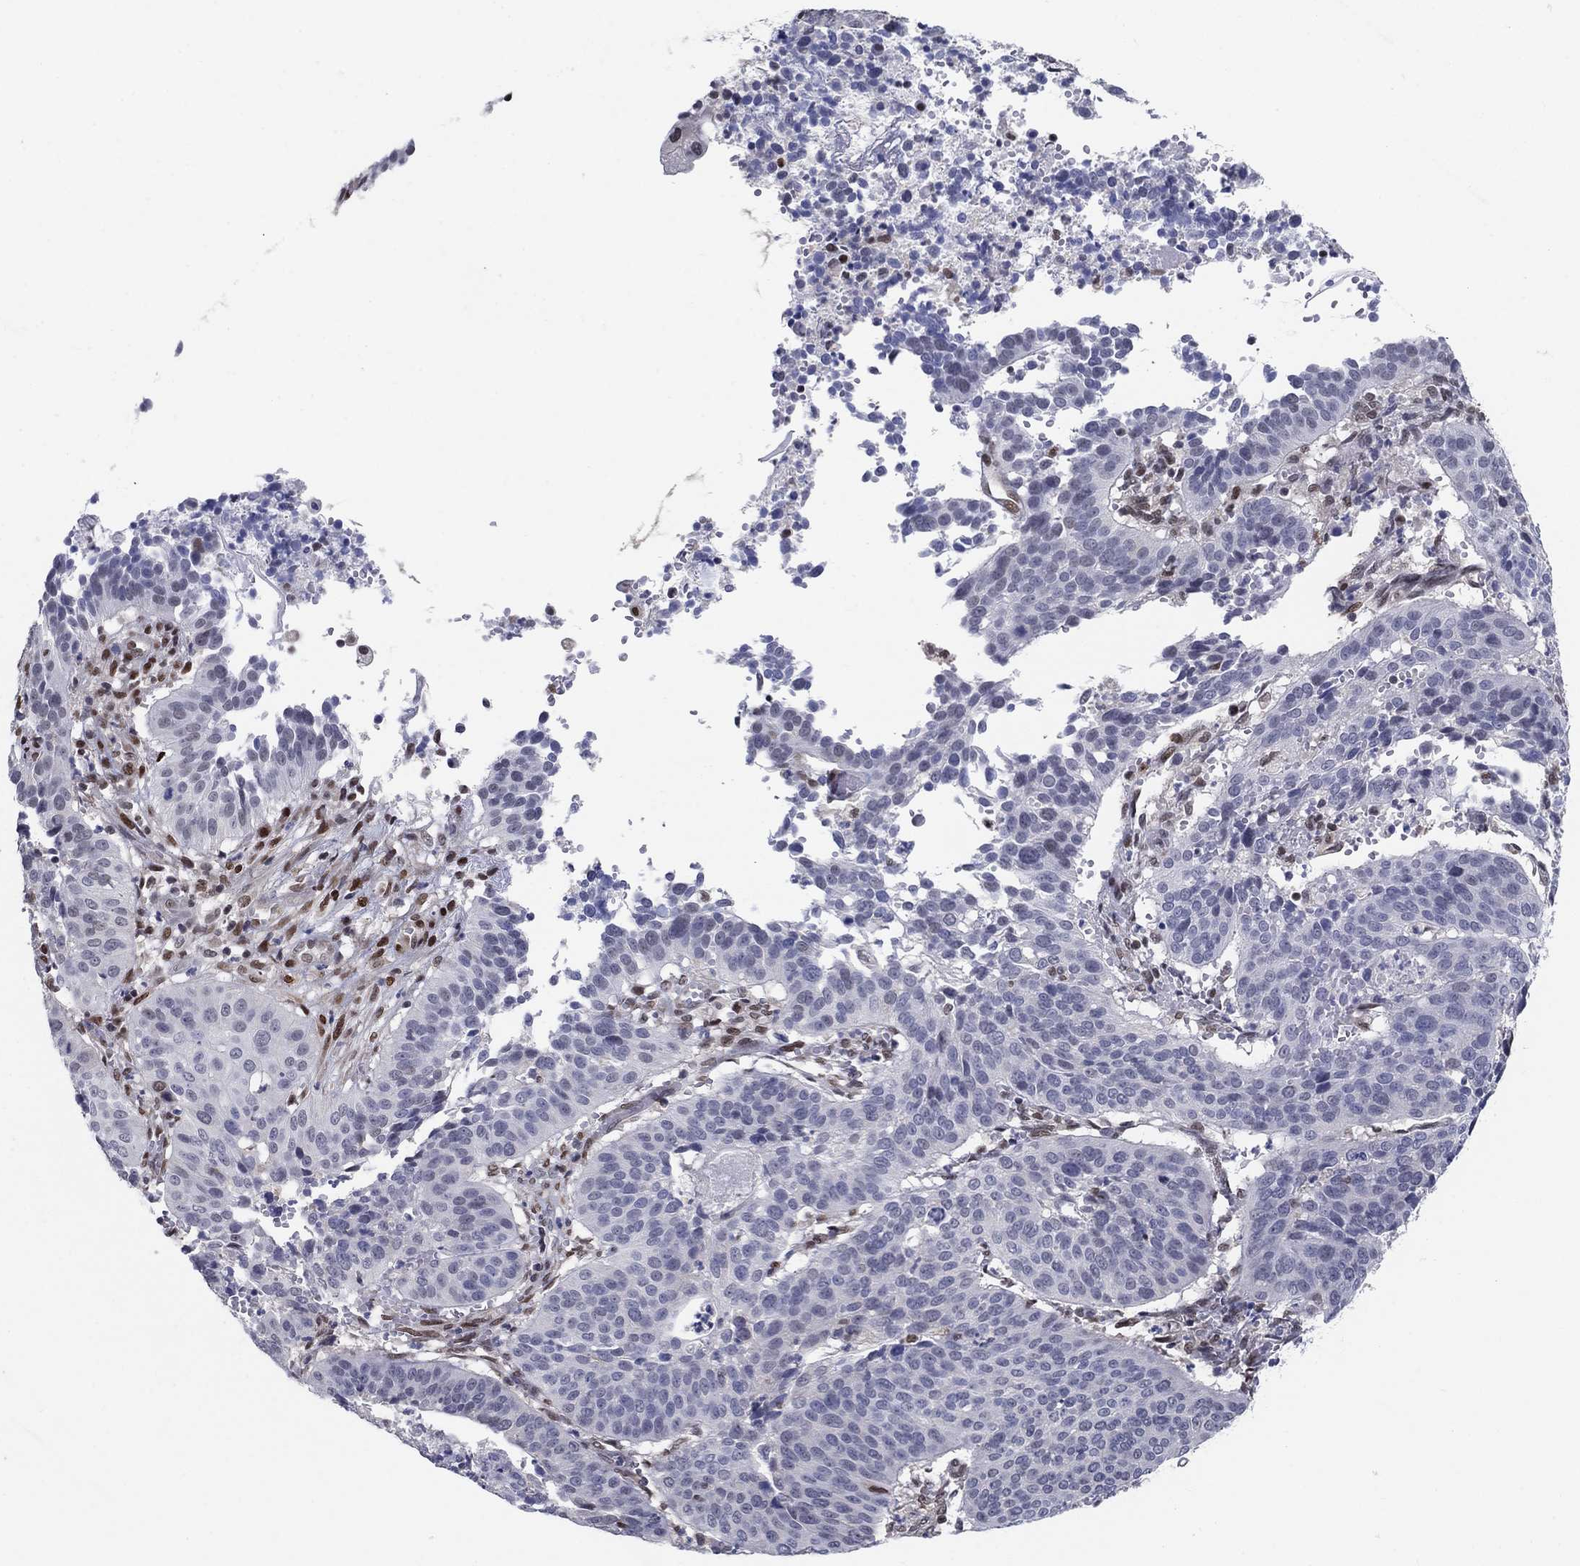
{"staining": {"intensity": "negative", "quantity": "none", "location": "none"}, "tissue": "cervical cancer", "cell_type": "Tumor cells", "image_type": "cancer", "snomed": [{"axis": "morphology", "description": "Normal tissue, NOS"}, {"axis": "morphology", "description": "Squamous cell carcinoma, NOS"}, {"axis": "topography", "description": "Cervix"}], "caption": "DAB (3,3'-diaminobenzidine) immunohistochemical staining of cervical cancer exhibits no significant positivity in tumor cells. (Stains: DAB (3,3'-diaminobenzidine) immunohistochemistry (IHC) with hematoxylin counter stain, Microscopy: brightfield microscopy at high magnification).", "gene": "CENPE", "patient": {"sex": "female", "age": 39}}